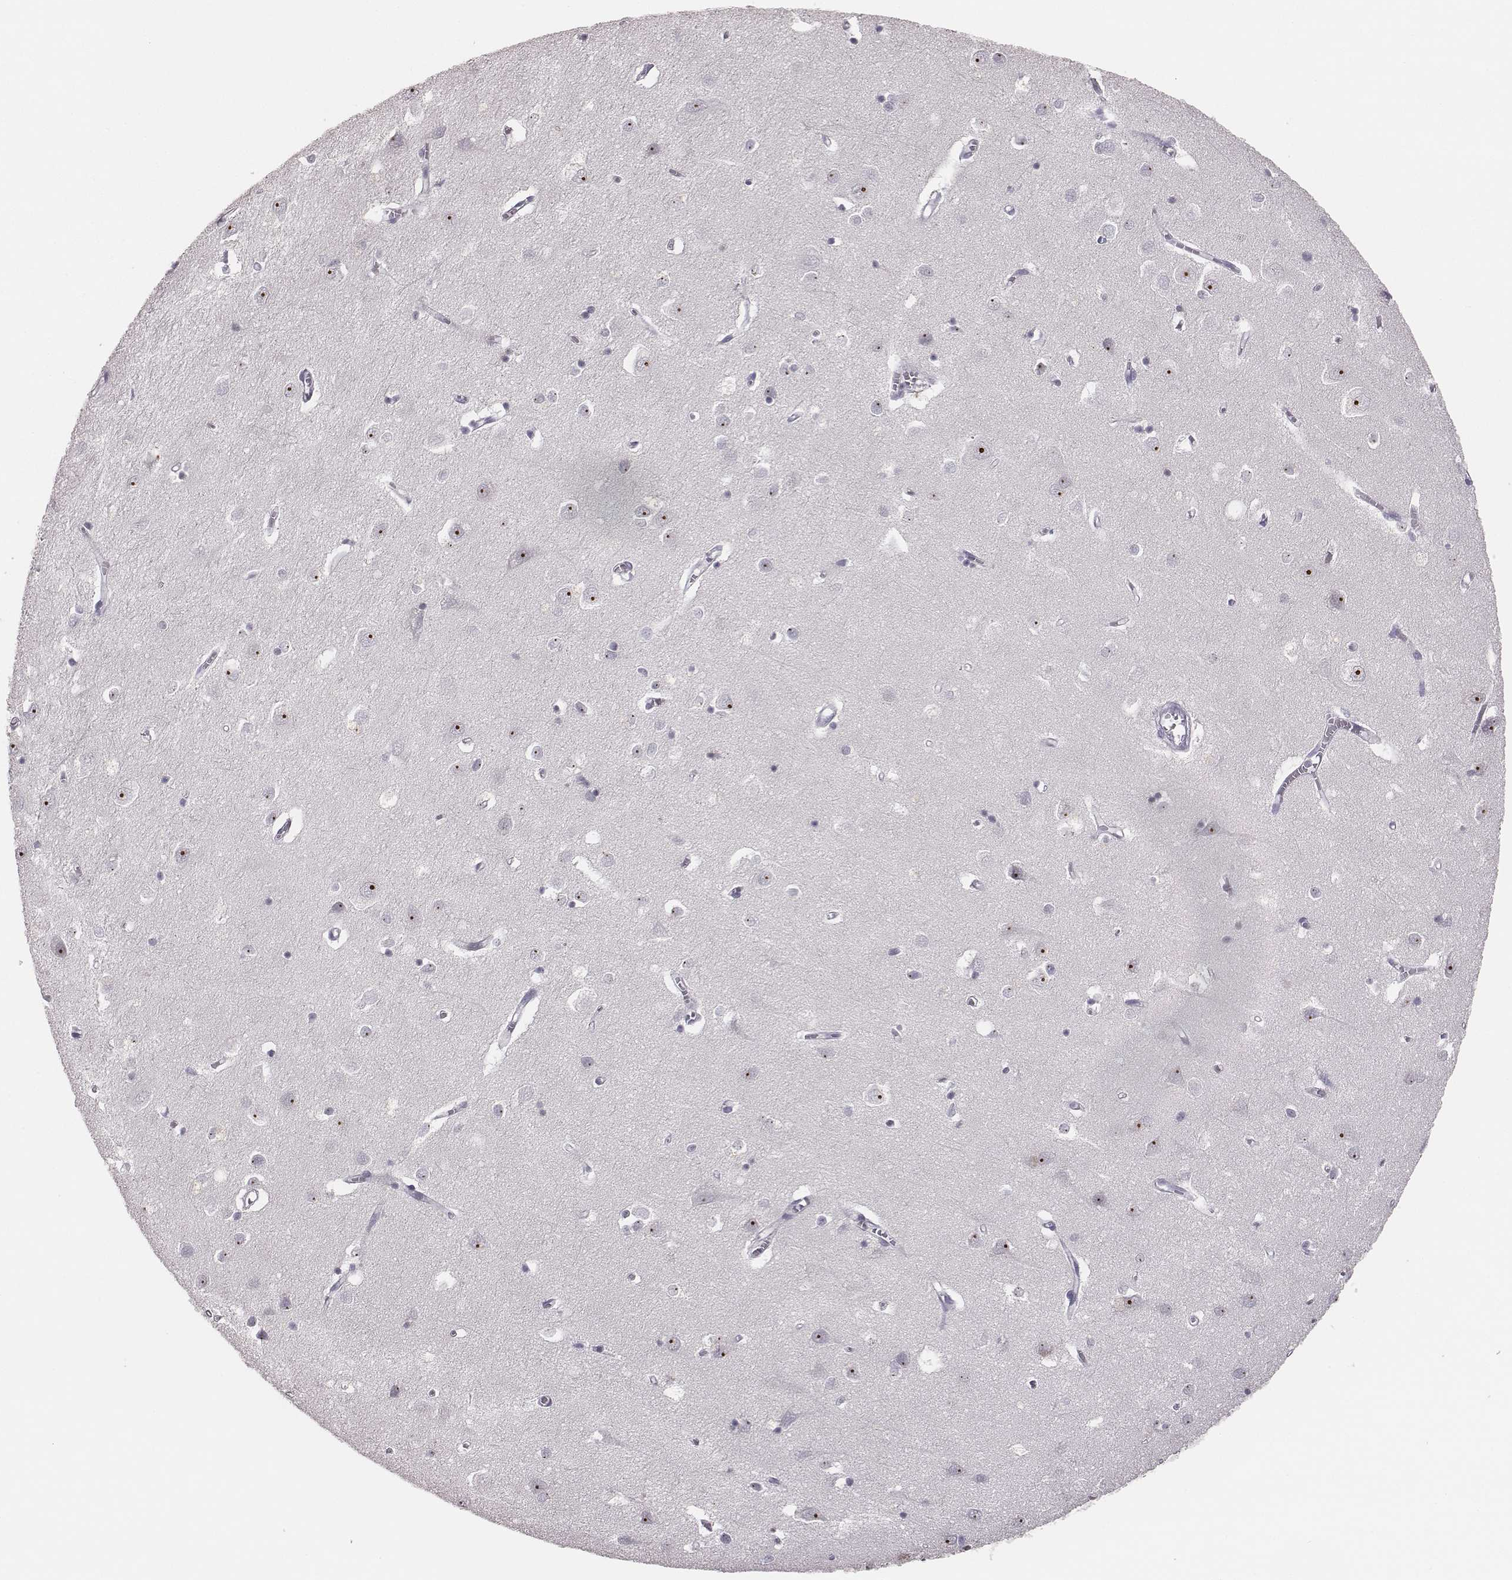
{"staining": {"intensity": "negative", "quantity": "none", "location": "none"}, "tissue": "cerebral cortex", "cell_type": "Endothelial cells", "image_type": "normal", "snomed": [{"axis": "morphology", "description": "Normal tissue, NOS"}, {"axis": "topography", "description": "Cerebral cortex"}], "caption": "DAB immunohistochemical staining of normal human cerebral cortex exhibits no significant positivity in endothelial cells.", "gene": "NIFK", "patient": {"sex": "male", "age": 70}}